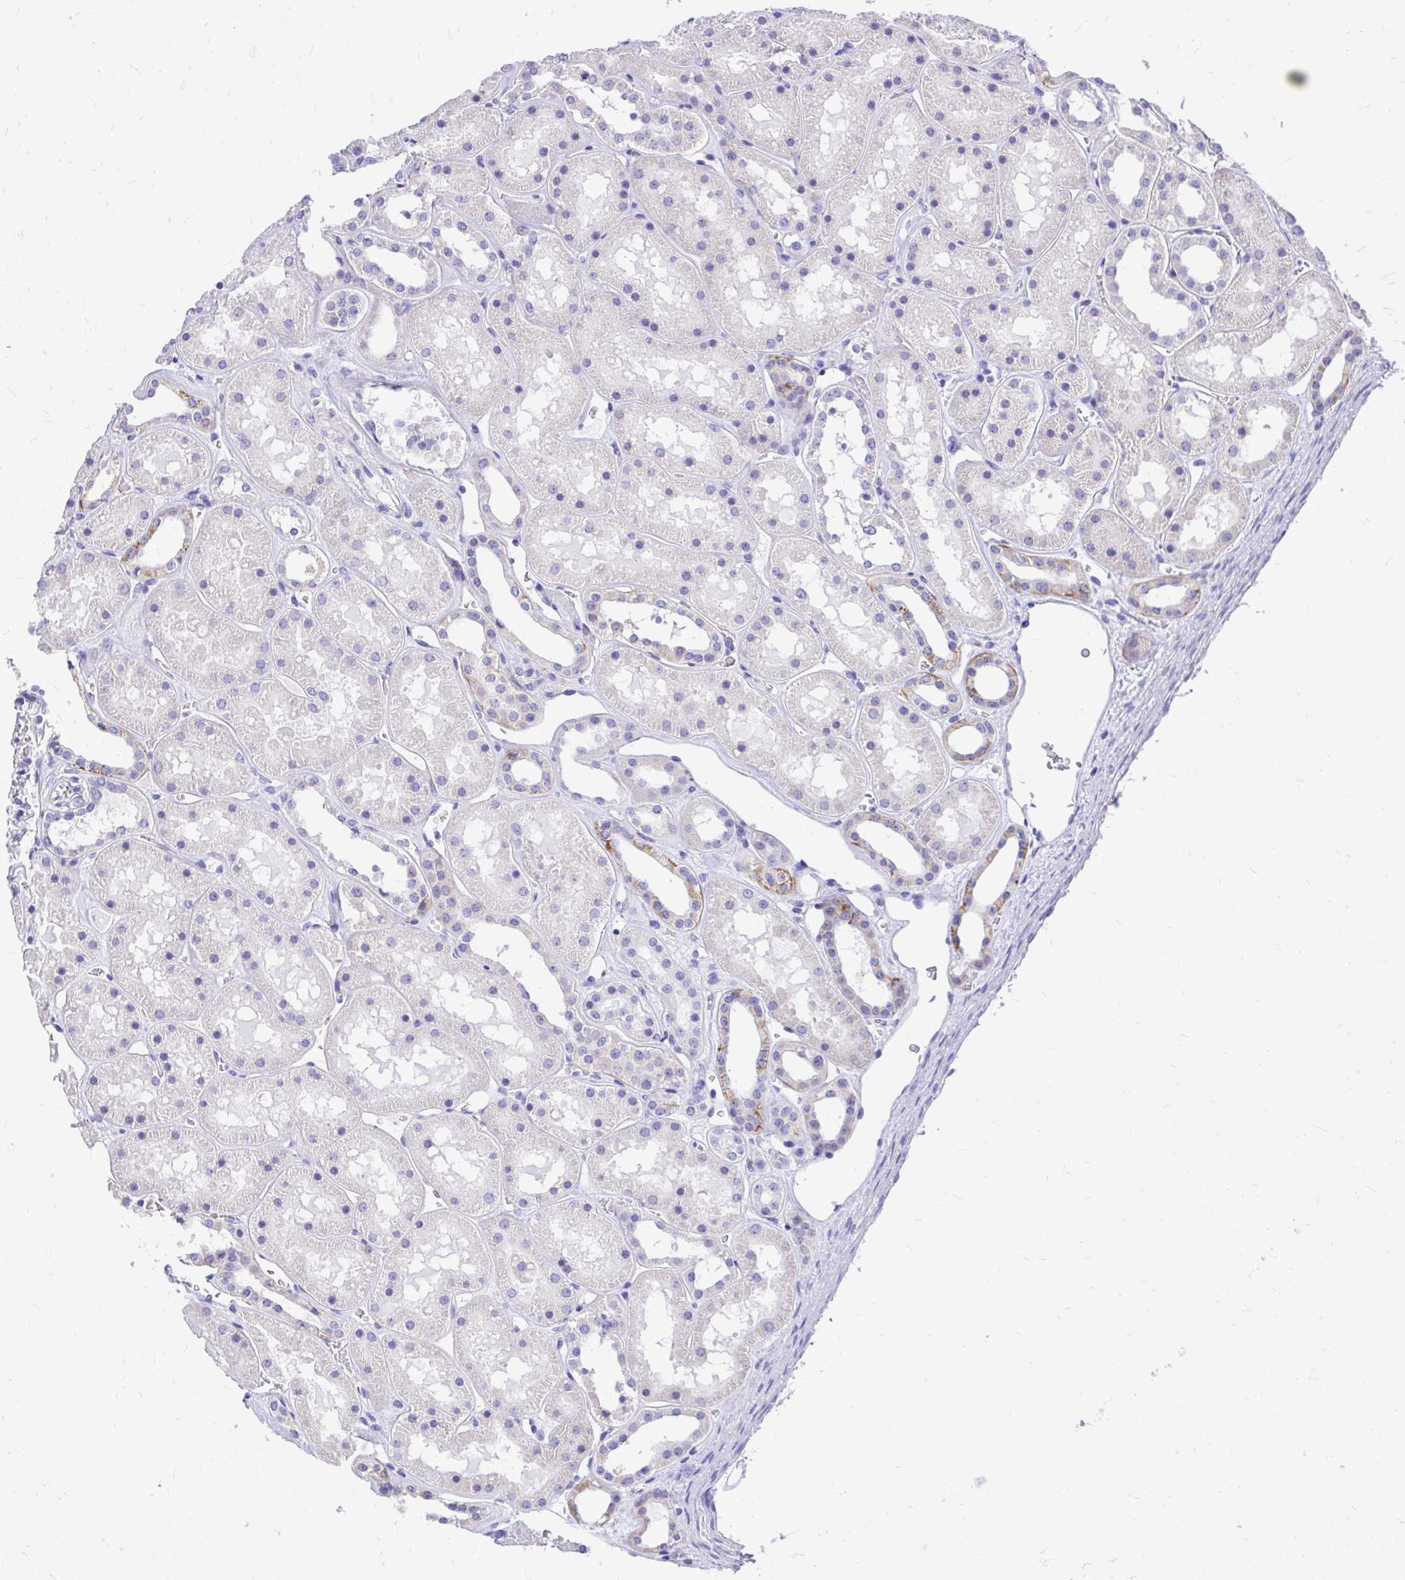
{"staining": {"intensity": "negative", "quantity": "none", "location": "none"}, "tissue": "kidney", "cell_type": "Cells in glomeruli", "image_type": "normal", "snomed": [{"axis": "morphology", "description": "Normal tissue, NOS"}, {"axis": "topography", "description": "Kidney"}], "caption": "A micrograph of kidney stained for a protein exhibits no brown staining in cells in glomeruli. (IHC, brightfield microscopy, high magnification).", "gene": "MON1A", "patient": {"sex": "female", "age": 41}}